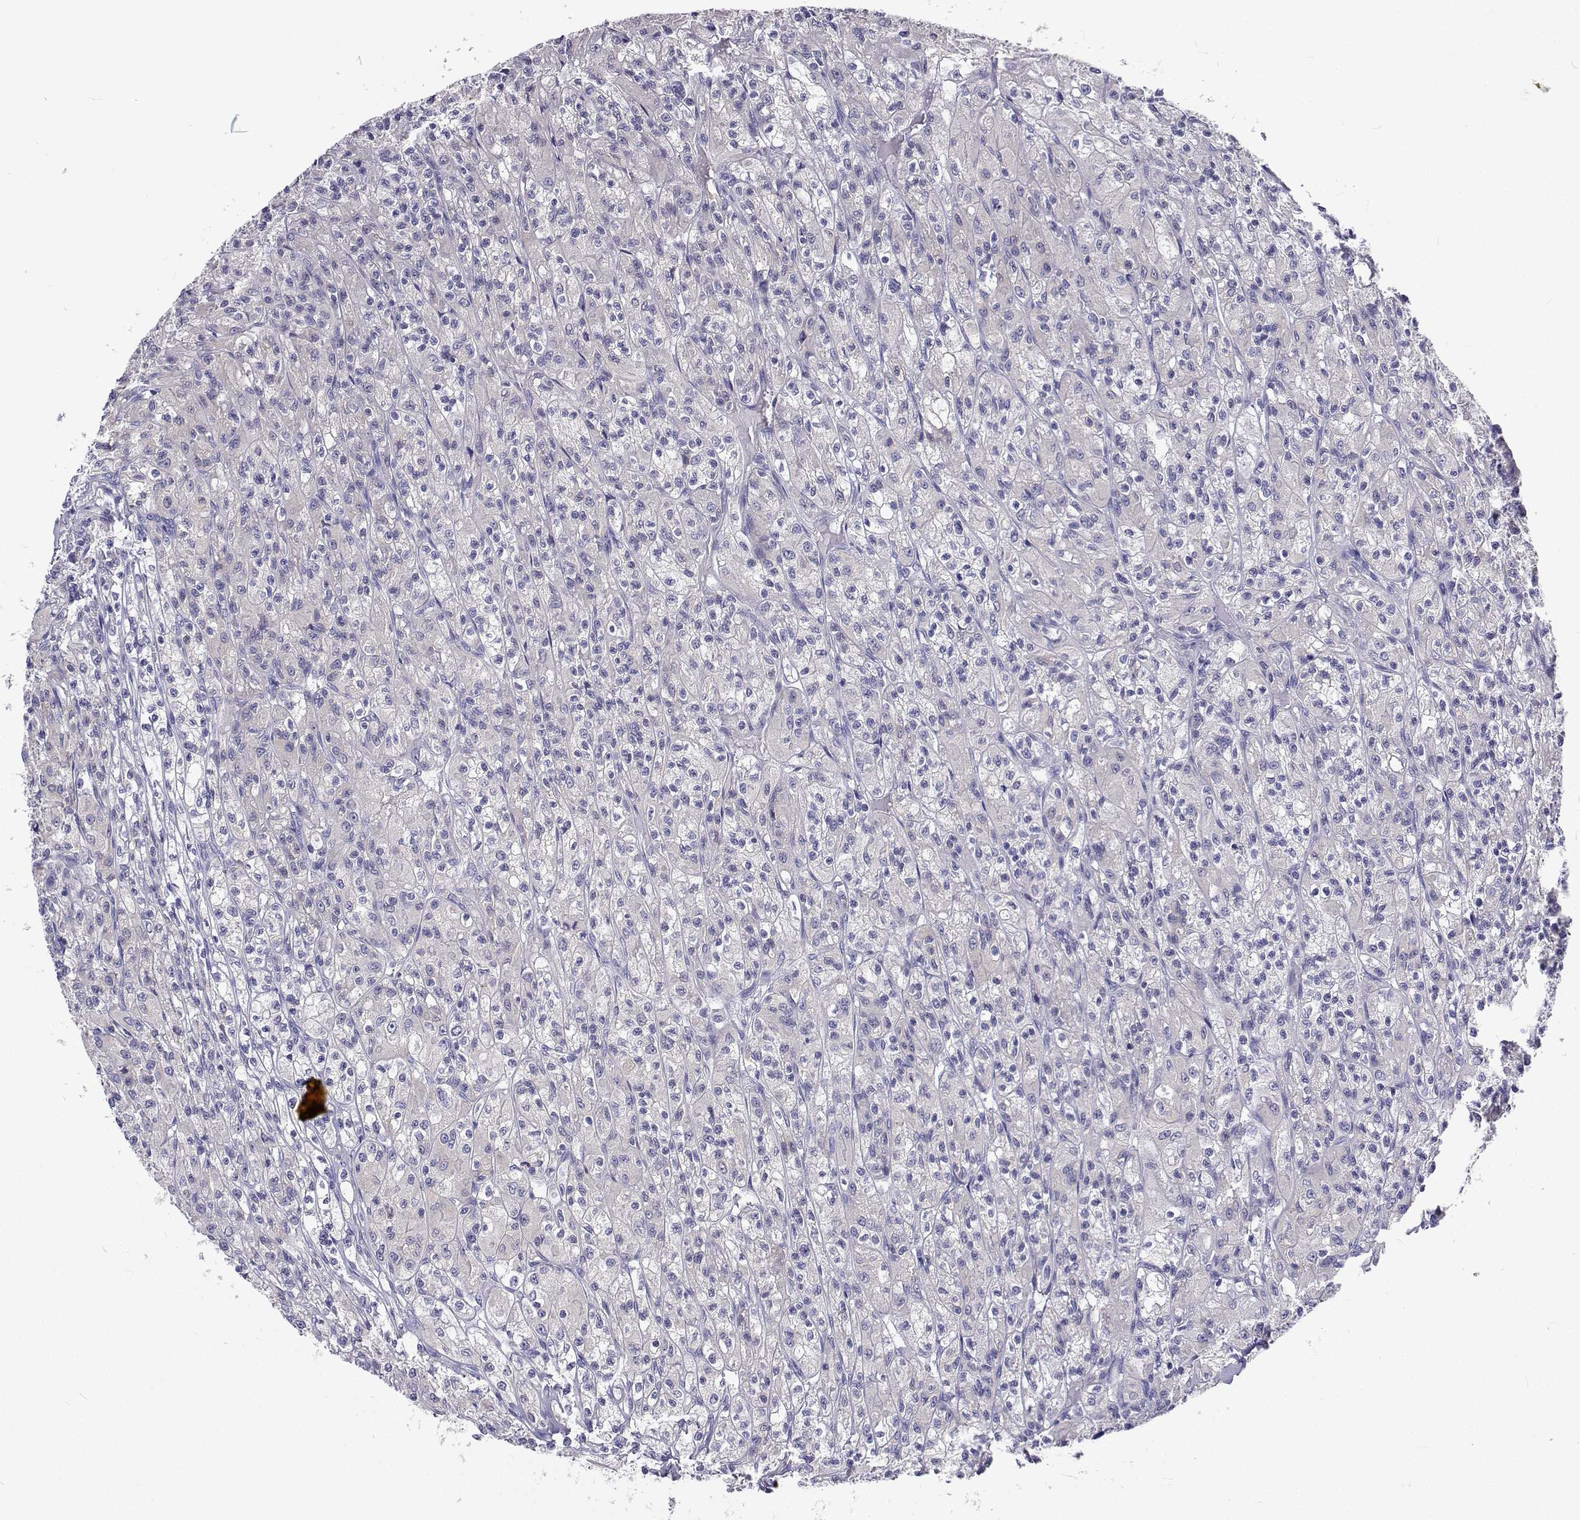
{"staining": {"intensity": "negative", "quantity": "none", "location": "none"}, "tissue": "renal cancer", "cell_type": "Tumor cells", "image_type": "cancer", "snomed": [{"axis": "morphology", "description": "Adenocarcinoma, NOS"}, {"axis": "topography", "description": "Kidney"}], "caption": "DAB (3,3'-diaminobenzidine) immunohistochemical staining of renal cancer displays no significant staining in tumor cells.", "gene": "LHFPL7", "patient": {"sex": "female", "age": 70}}